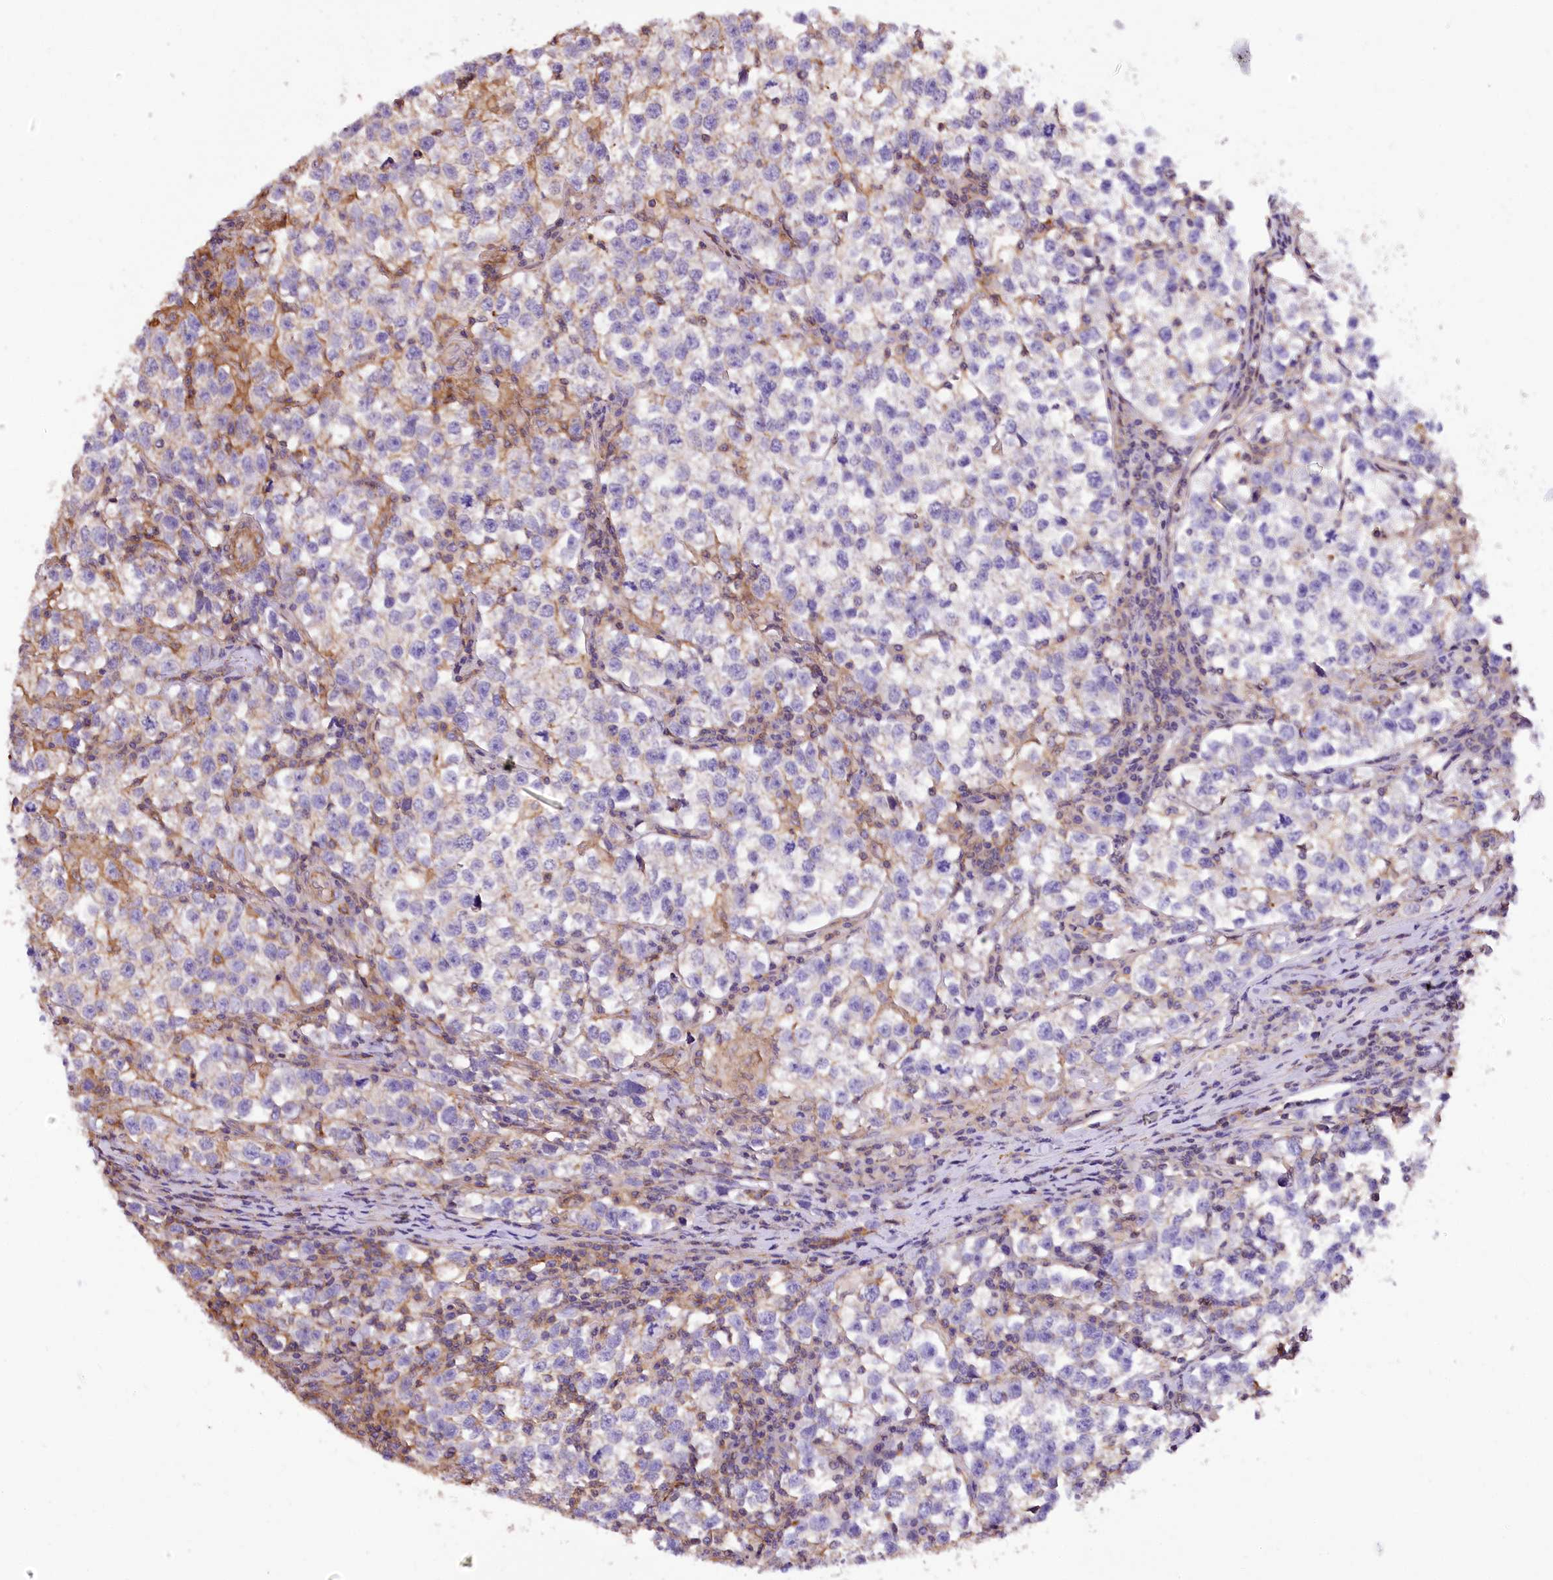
{"staining": {"intensity": "negative", "quantity": "none", "location": "none"}, "tissue": "testis cancer", "cell_type": "Tumor cells", "image_type": "cancer", "snomed": [{"axis": "morphology", "description": "Normal tissue, NOS"}, {"axis": "morphology", "description": "Seminoma, NOS"}, {"axis": "topography", "description": "Testis"}], "caption": "Immunohistochemical staining of testis seminoma exhibits no significant positivity in tumor cells. (Immunohistochemistry (ihc), brightfield microscopy, high magnification).", "gene": "DPP3", "patient": {"sex": "male", "age": 43}}